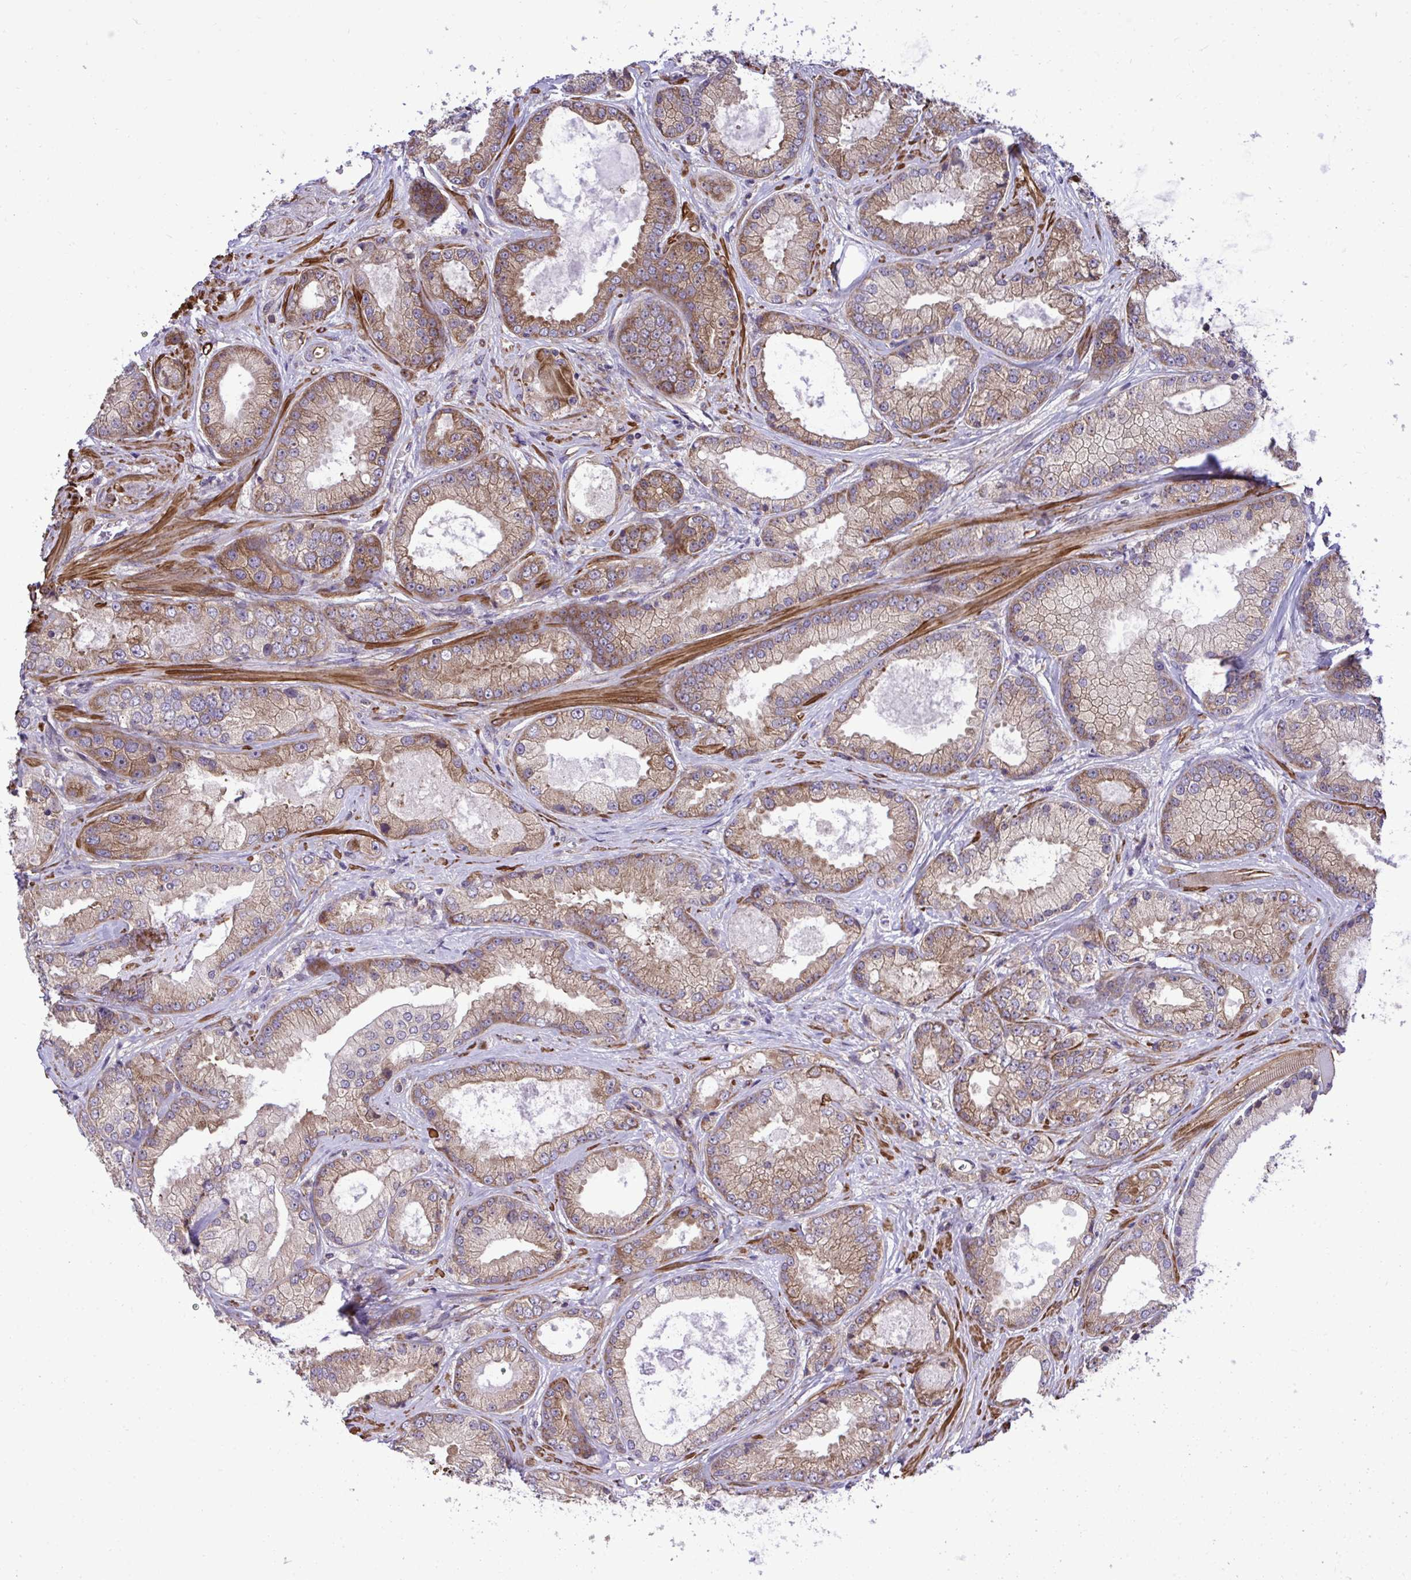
{"staining": {"intensity": "moderate", "quantity": "25%-75%", "location": "cytoplasmic/membranous"}, "tissue": "prostate cancer", "cell_type": "Tumor cells", "image_type": "cancer", "snomed": [{"axis": "morphology", "description": "Adenocarcinoma, High grade"}, {"axis": "topography", "description": "Prostate"}], "caption": "DAB (3,3'-diaminobenzidine) immunohistochemical staining of human prostate adenocarcinoma (high-grade) reveals moderate cytoplasmic/membranous protein positivity in about 25%-75% of tumor cells. (Stains: DAB in brown, nuclei in blue, Microscopy: brightfield microscopy at high magnification).", "gene": "RPS15", "patient": {"sex": "male", "age": 67}}